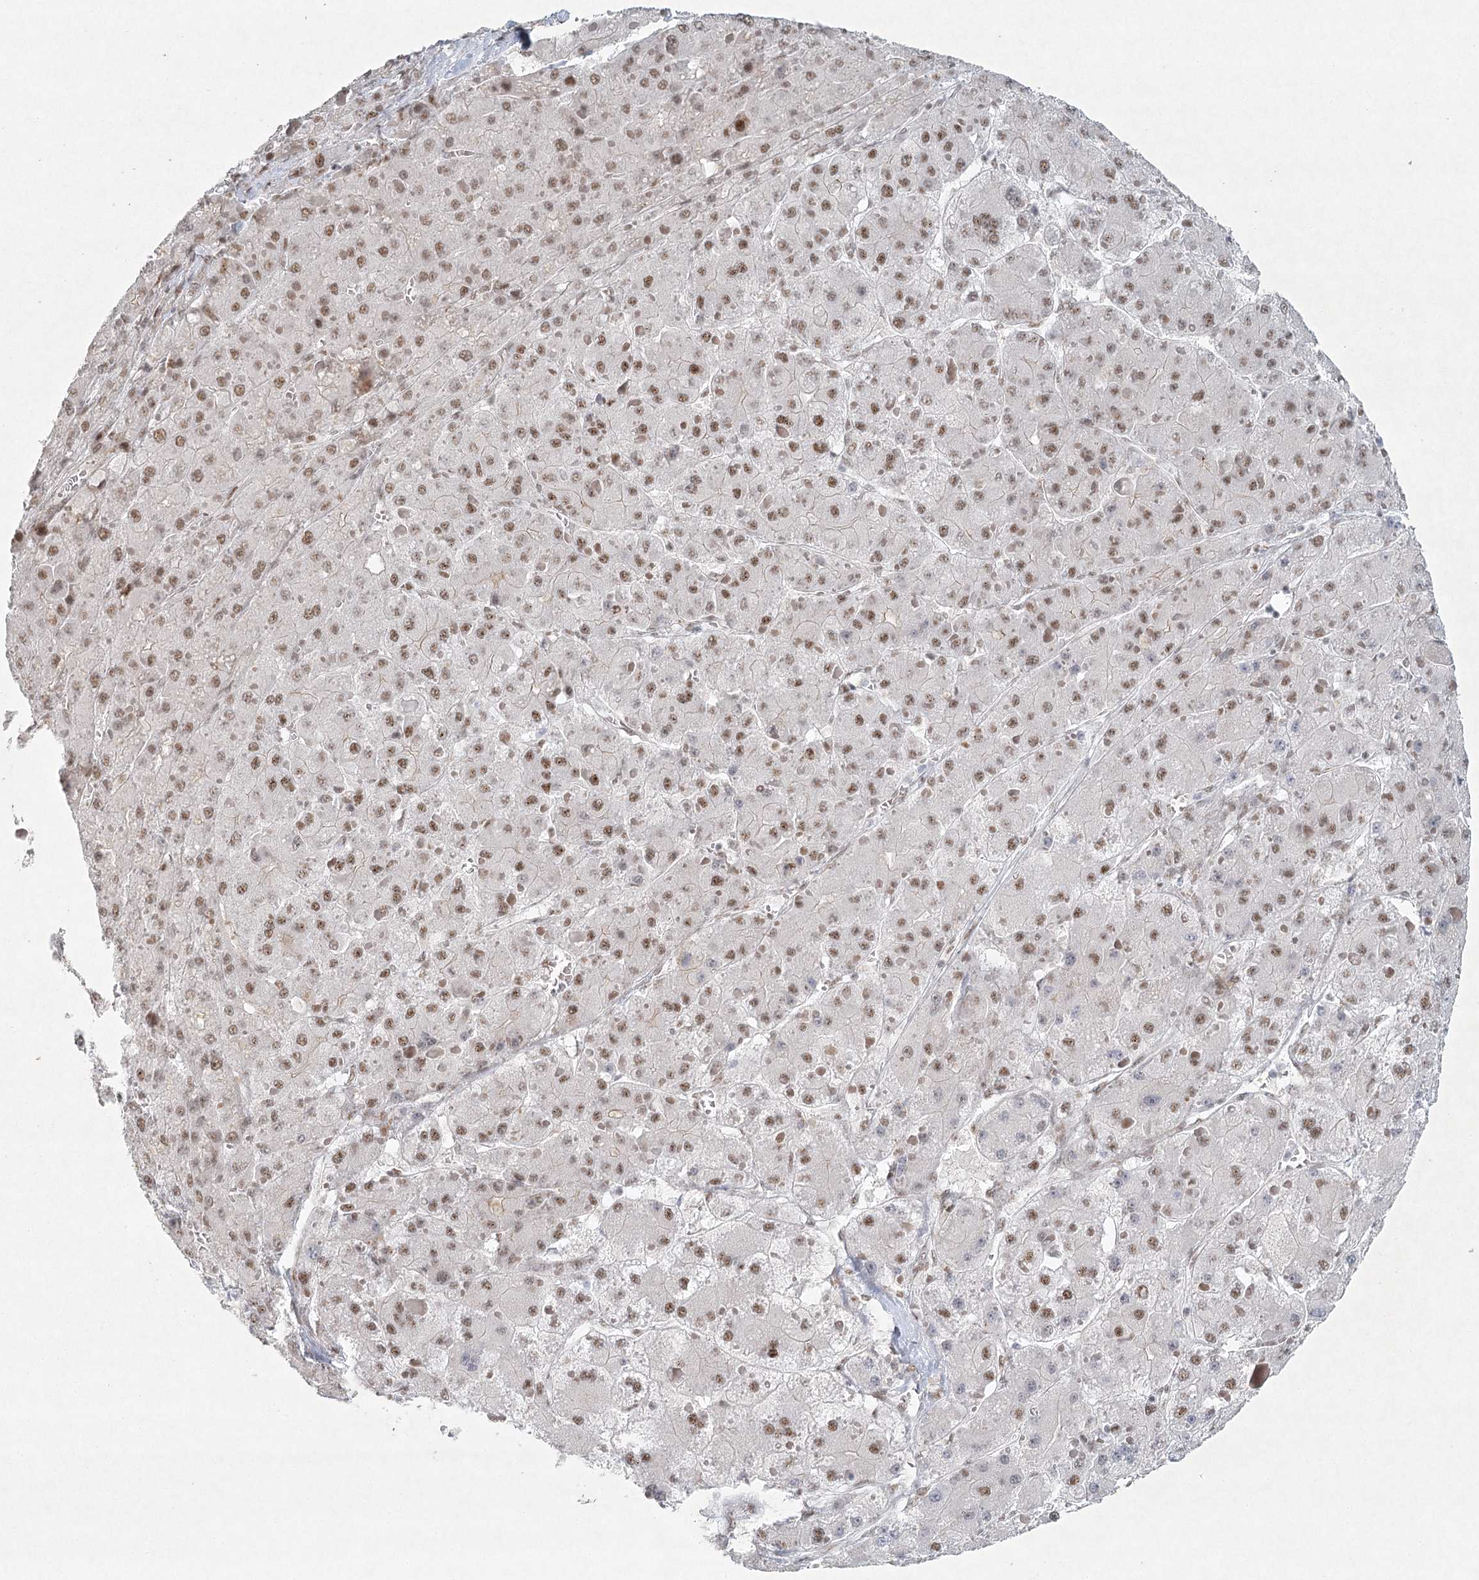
{"staining": {"intensity": "moderate", "quantity": ">75%", "location": "nuclear"}, "tissue": "liver cancer", "cell_type": "Tumor cells", "image_type": "cancer", "snomed": [{"axis": "morphology", "description": "Carcinoma, Hepatocellular, NOS"}, {"axis": "topography", "description": "Liver"}], "caption": "Protein expression analysis of liver hepatocellular carcinoma shows moderate nuclear positivity in about >75% of tumor cells.", "gene": "U2SURP", "patient": {"sex": "female", "age": 73}}